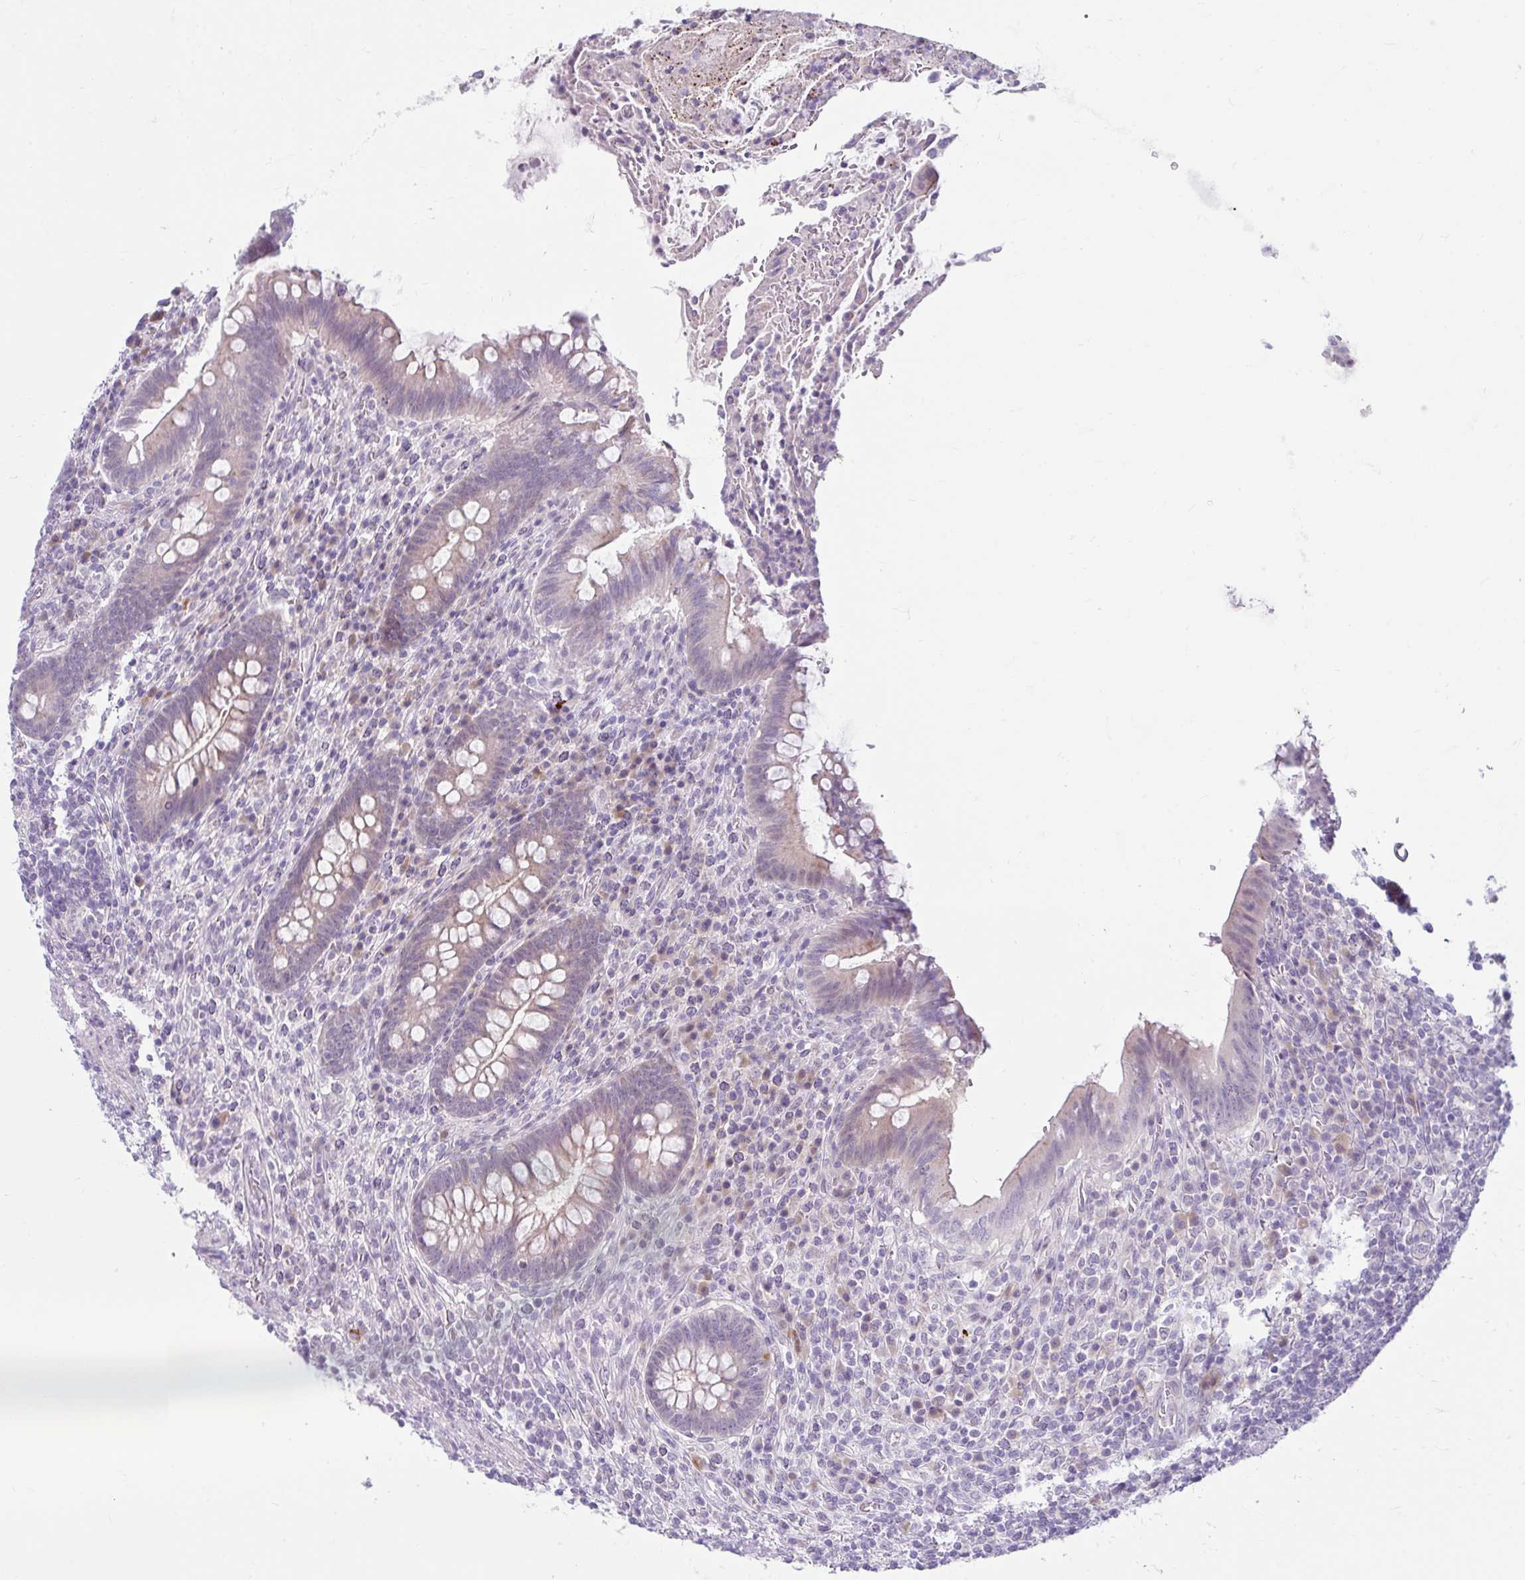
{"staining": {"intensity": "weak", "quantity": "25%-75%", "location": "cytoplasmic/membranous"}, "tissue": "appendix", "cell_type": "Glandular cells", "image_type": "normal", "snomed": [{"axis": "morphology", "description": "Normal tissue, NOS"}, {"axis": "topography", "description": "Appendix"}], "caption": "Weak cytoplasmic/membranous positivity is present in about 25%-75% of glandular cells in normal appendix.", "gene": "FAM153A", "patient": {"sex": "female", "age": 43}}